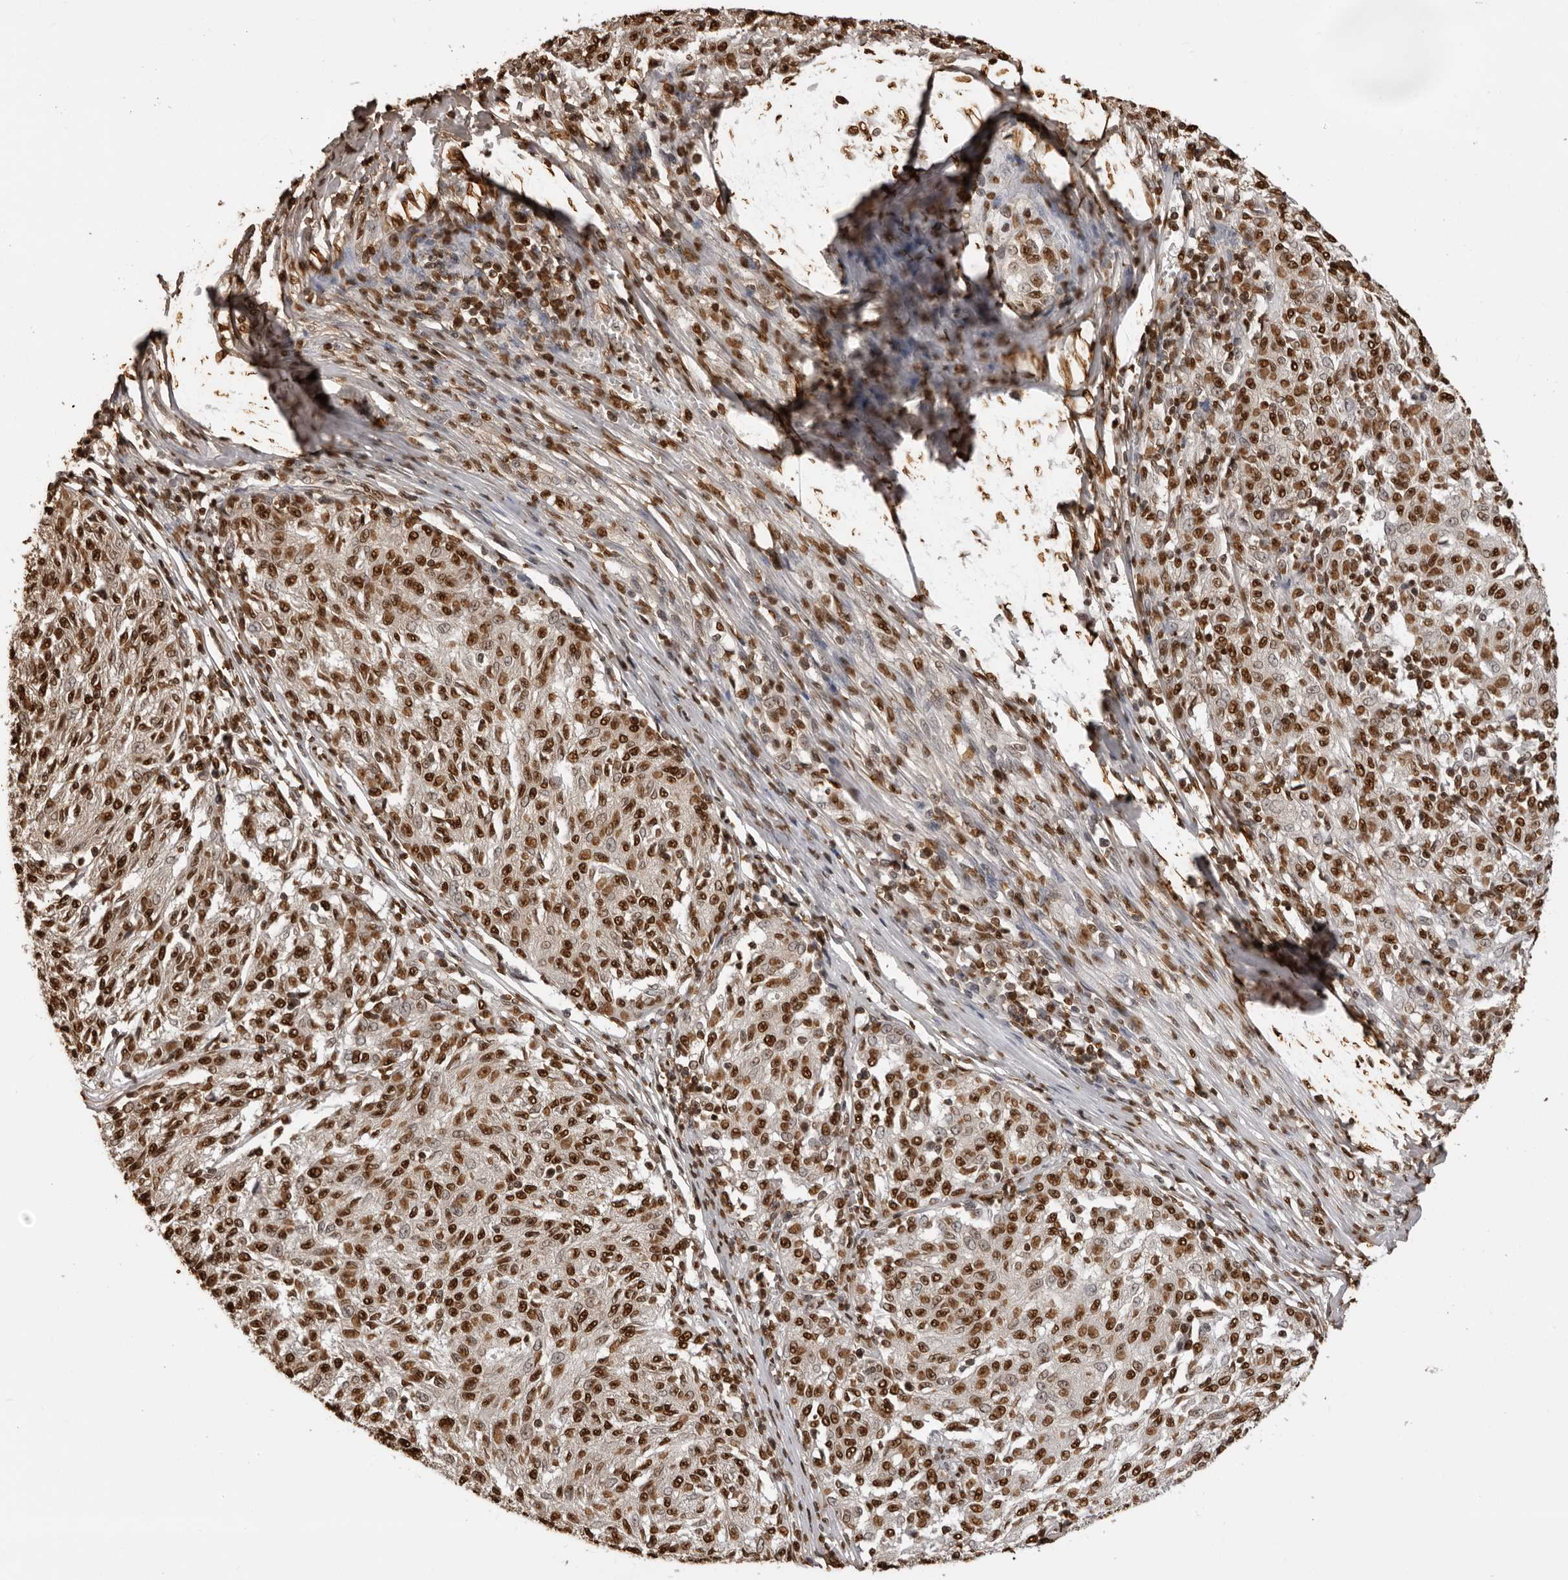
{"staining": {"intensity": "strong", "quantity": ">75%", "location": "nuclear"}, "tissue": "melanoma", "cell_type": "Tumor cells", "image_type": "cancer", "snomed": [{"axis": "morphology", "description": "Malignant melanoma, NOS"}, {"axis": "topography", "description": "Skin"}], "caption": "Malignant melanoma stained with DAB immunohistochemistry (IHC) shows high levels of strong nuclear positivity in approximately >75% of tumor cells. (IHC, brightfield microscopy, high magnification).", "gene": "ZFP91", "patient": {"sex": "female", "age": 72}}